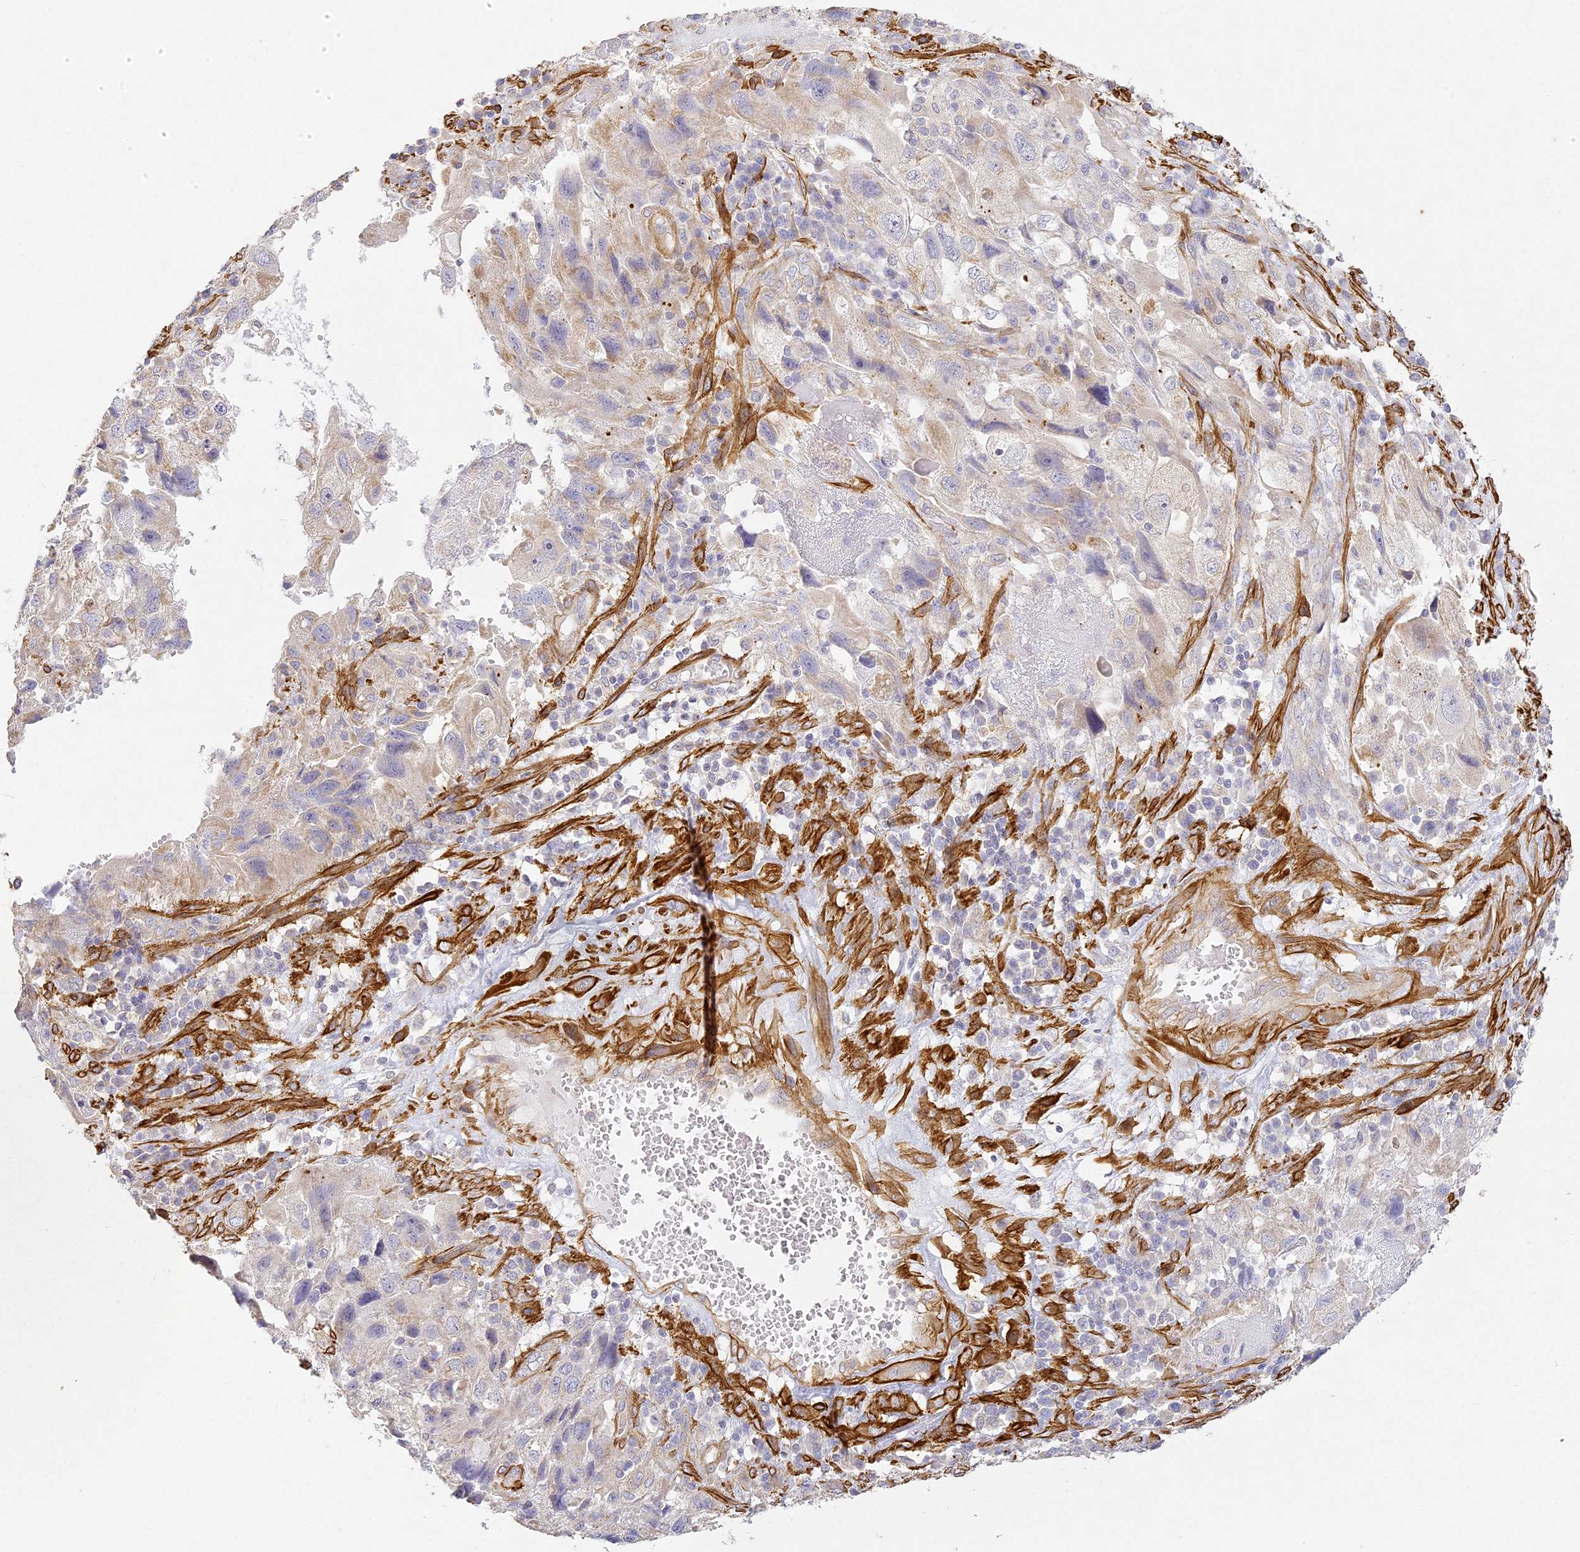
{"staining": {"intensity": "weak", "quantity": "<25%", "location": "cytoplasmic/membranous"}, "tissue": "endometrial cancer", "cell_type": "Tumor cells", "image_type": "cancer", "snomed": [{"axis": "morphology", "description": "Adenocarcinoma, NOS"}, {"axis": "topography", "description": "Endometrium"}], "caption": "DAB (3,3'-diaminobenzidine) immunohistochemical staining of human endometrial adenocarcinoma reveals no significant positivity in tumor cells.", "gene": "MED28", "patient": {"sex": "female", "age": 49}}